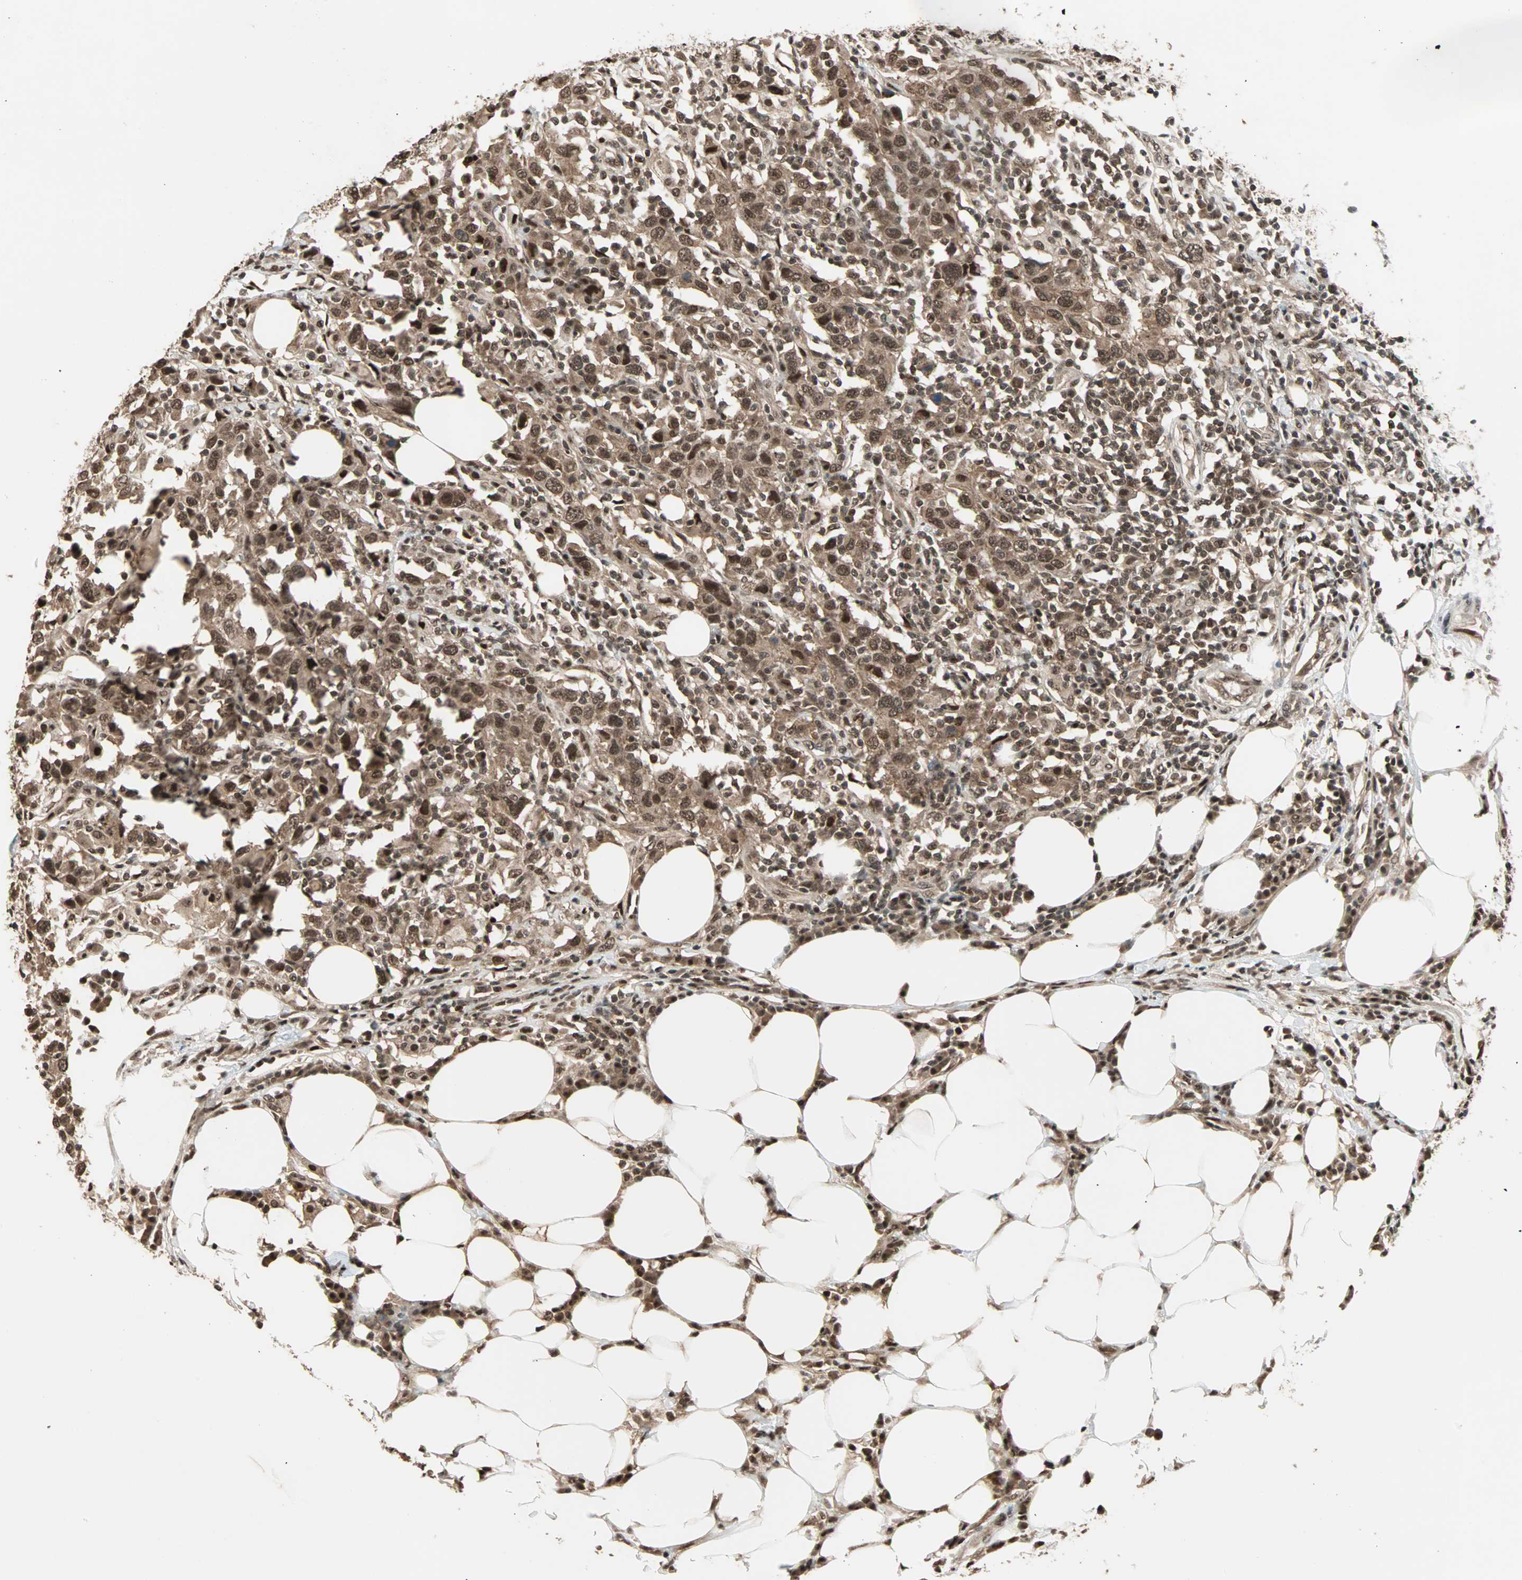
{"staining": {"intensity": "strong", "quantity": ">75%", "location": "cytoplasmic/membranous,nuclear"}, "tissue": "urothelial cancer", "cell_type": "Tumor cells", "image_type": "cancer", "snomed": [{"axis": "morphology", "description": "Urothelial carcinoma, High grade"}, {"axis": "topography", "description": "Urinary bladder"}], "caption": "Strong cytoplasmic/membranous and nuclear positivity is present in approximately >75% of tumor cells in high-grade urothelial carcinoma. The staining was performed using DAB to visualize the protein expression in brown, while the nuclei were stained in blue with hematoxylin (Magnification: 20x).", "gene": "ZNF44", "patient": {"sex": "male", "age": 61}}